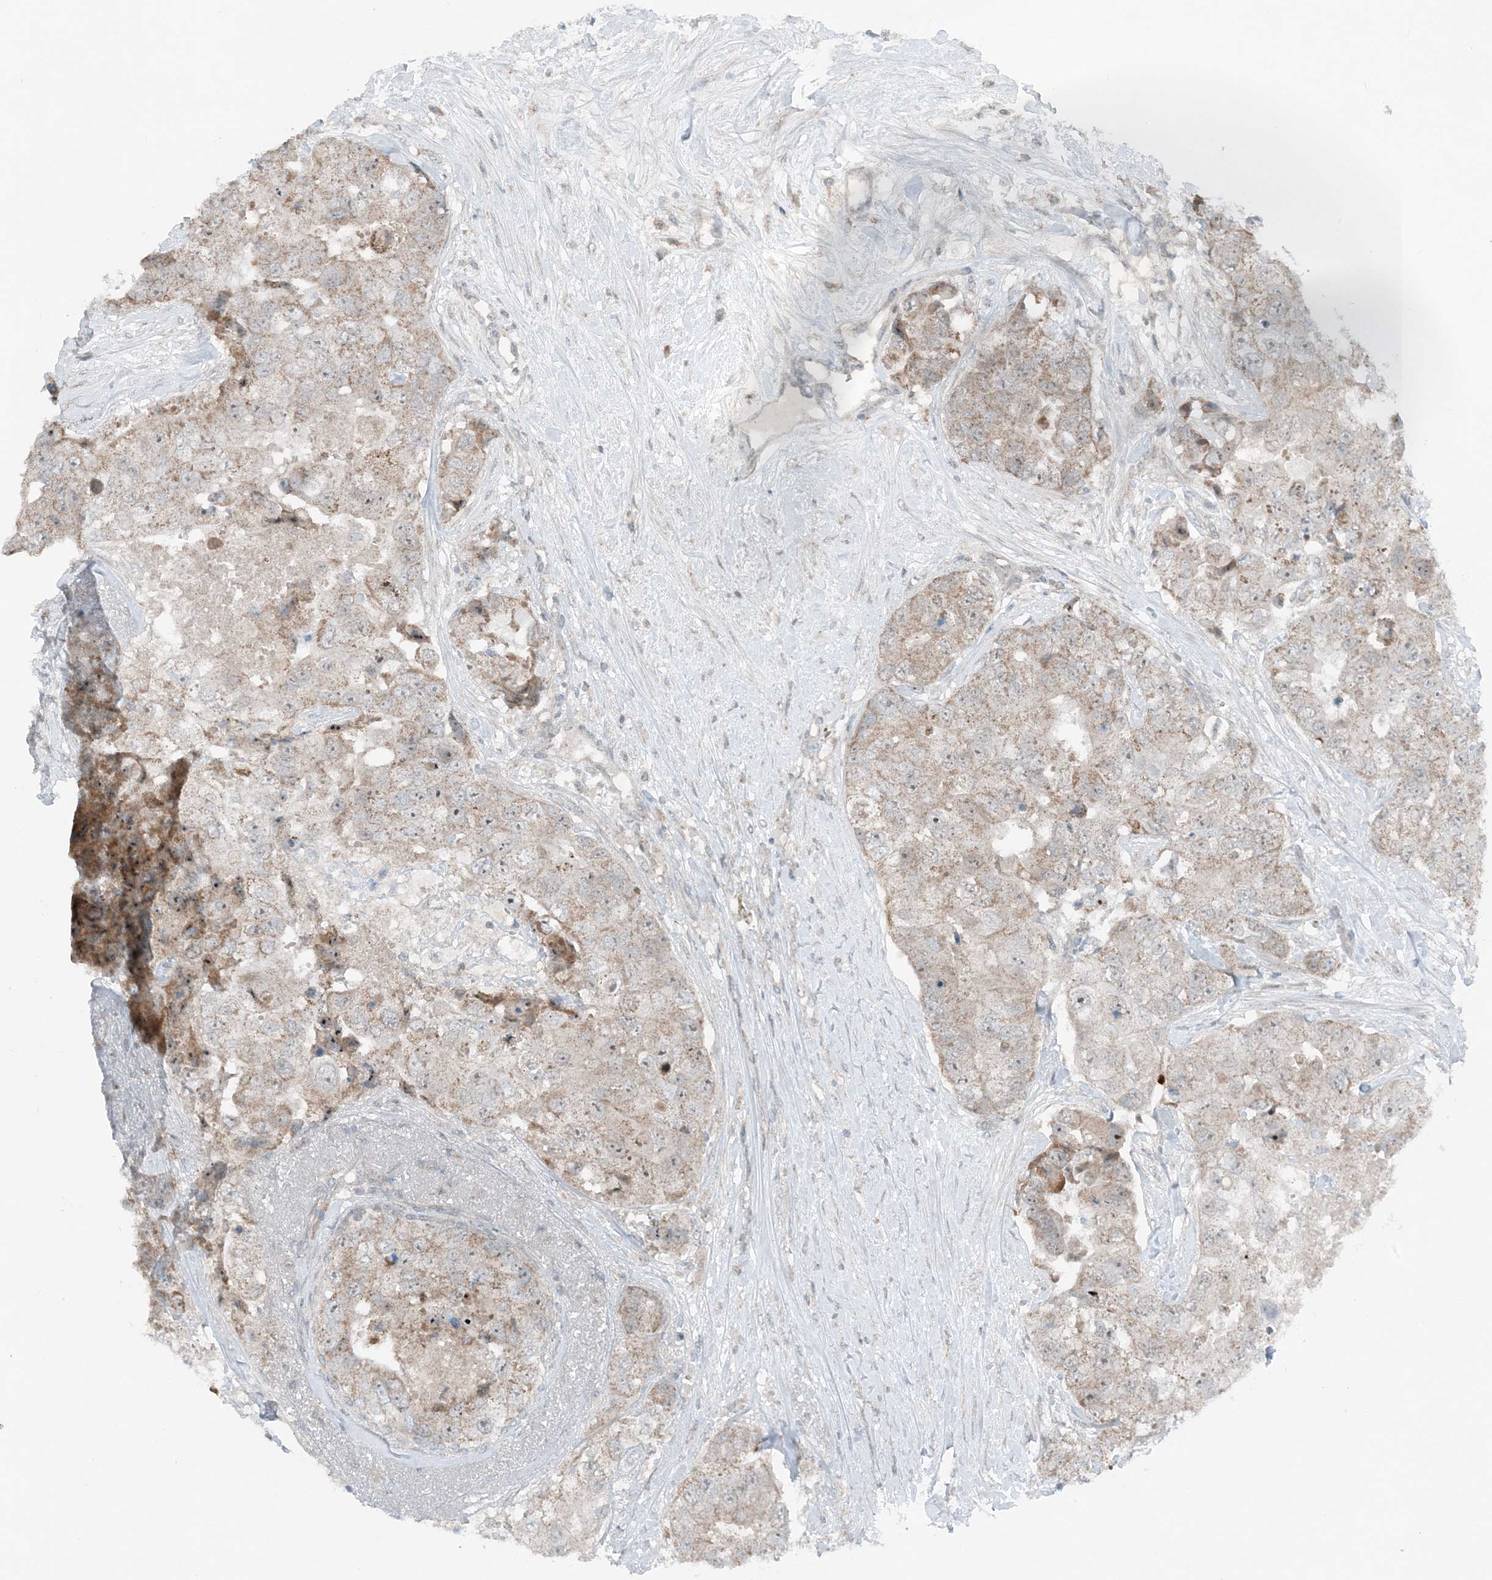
{"staining": {"intensity": "weak", "quantity": ">75%", "location": "cytoplasmic/membranous"}, "tissue": "breast cancer", "cell_type": "Tumor cells", "image_type": "cancer", "snomed": [{"axis": "morphology", "description": "Duct carcinoma"}, {"axis": "topography", "description": "Breast"}], "caption": "Human invasive ductal carcinoma (breast) stained with a protein marker demonstrates weak staining in tumor cells.", "gene": "MITD1", "patient": {"sex": "female", "age": 62}}